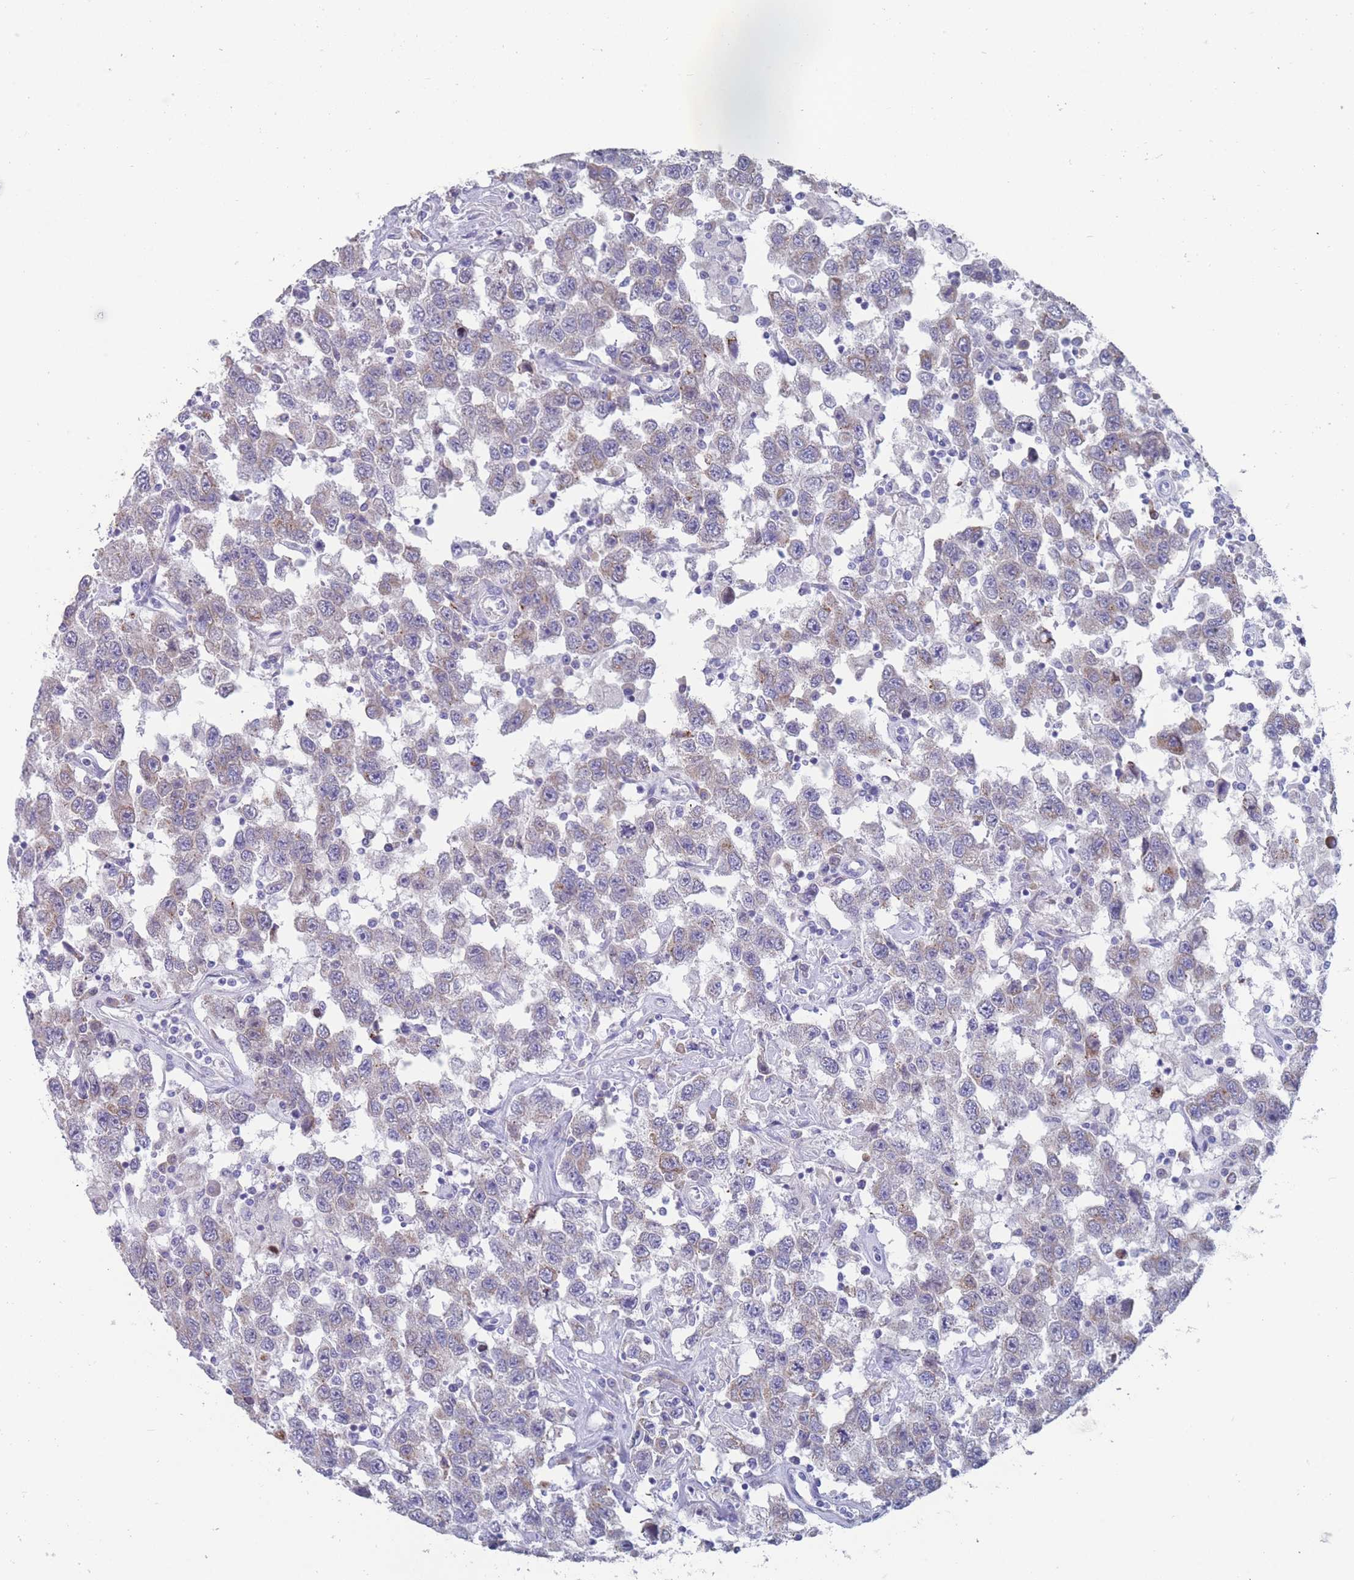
{"staining": {"intensity": "weak", "quantity": "<25%", "location": "cytoplasmic/membranous"}, "tissue": "testis cancer", "cell_type": "Tumor cells", "image_type": "cancer", "snomed": [{"axis": "morphology", "description": "Seminoma, NOS"}, {"axis": "topography", "description": "Testis"}], "caption": "Testis seminoma was stained to show a protein in brown. There is no significant staining in tumor cells. (DAB immunohistochemistry (IHC), high magnification).", "gene": "ST8SIA5", "patient": {"sex": "male", "age": 41}}